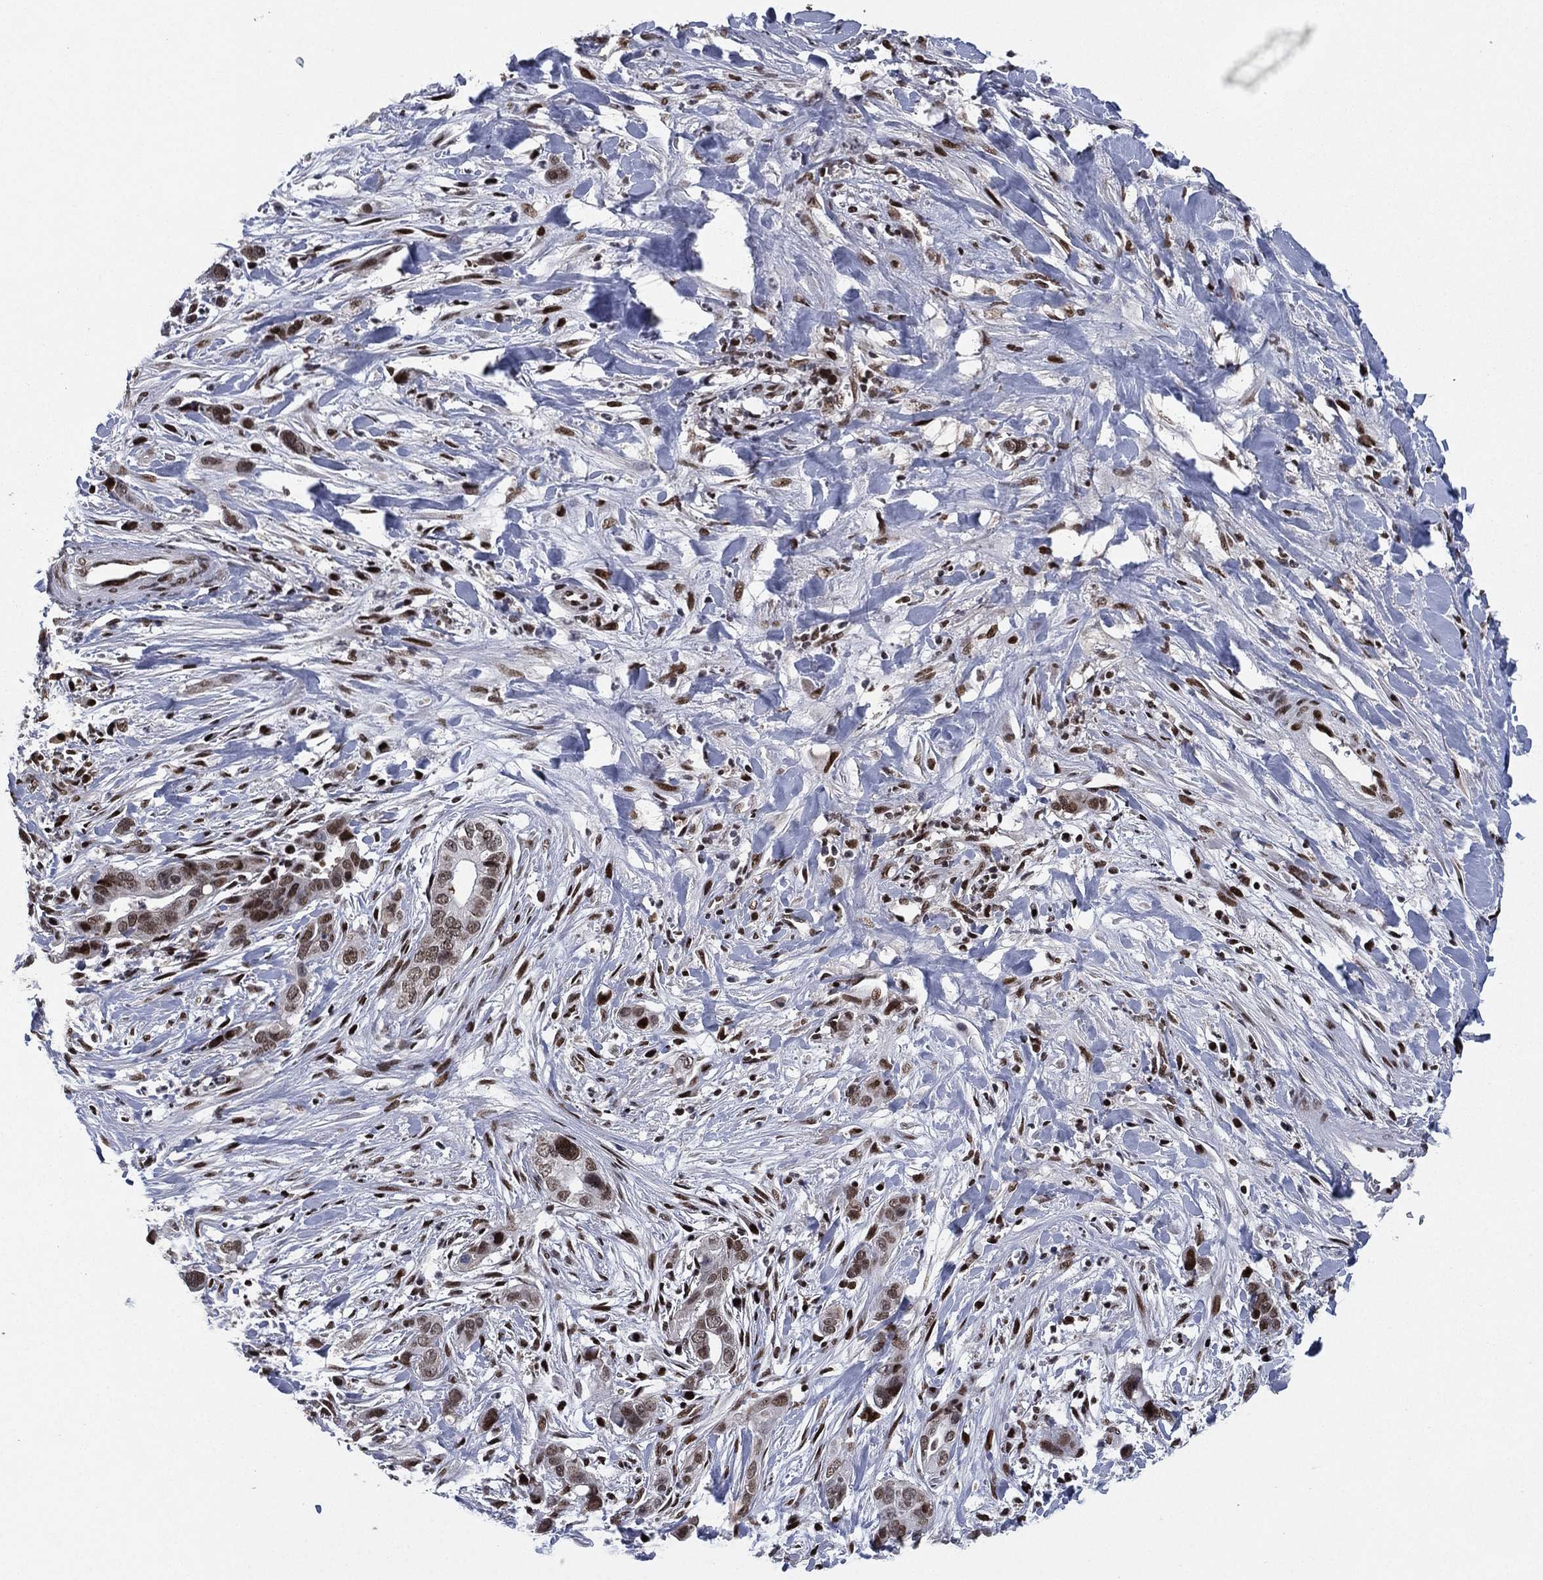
{"staining": {"intensity": "moderate", "quantity": "<25%", "location": "nuclear"}, "tissue": "liver cancer", "cell_type": "Tumor cells", "image_type": "cancer", "snomed": [{"axis": "morphology", "description": "Cholangiocarcinoma"}, {"axis": "topography", "description": "Liver"}], "caption": "Cholangiocarcinoma (liver) stained for a protein (brown) displays moderate nuclear positive positivity in approximately <25% of tumor cells.", "gene": "RTF1", "patient": {"sex": "female", "age": 79}}